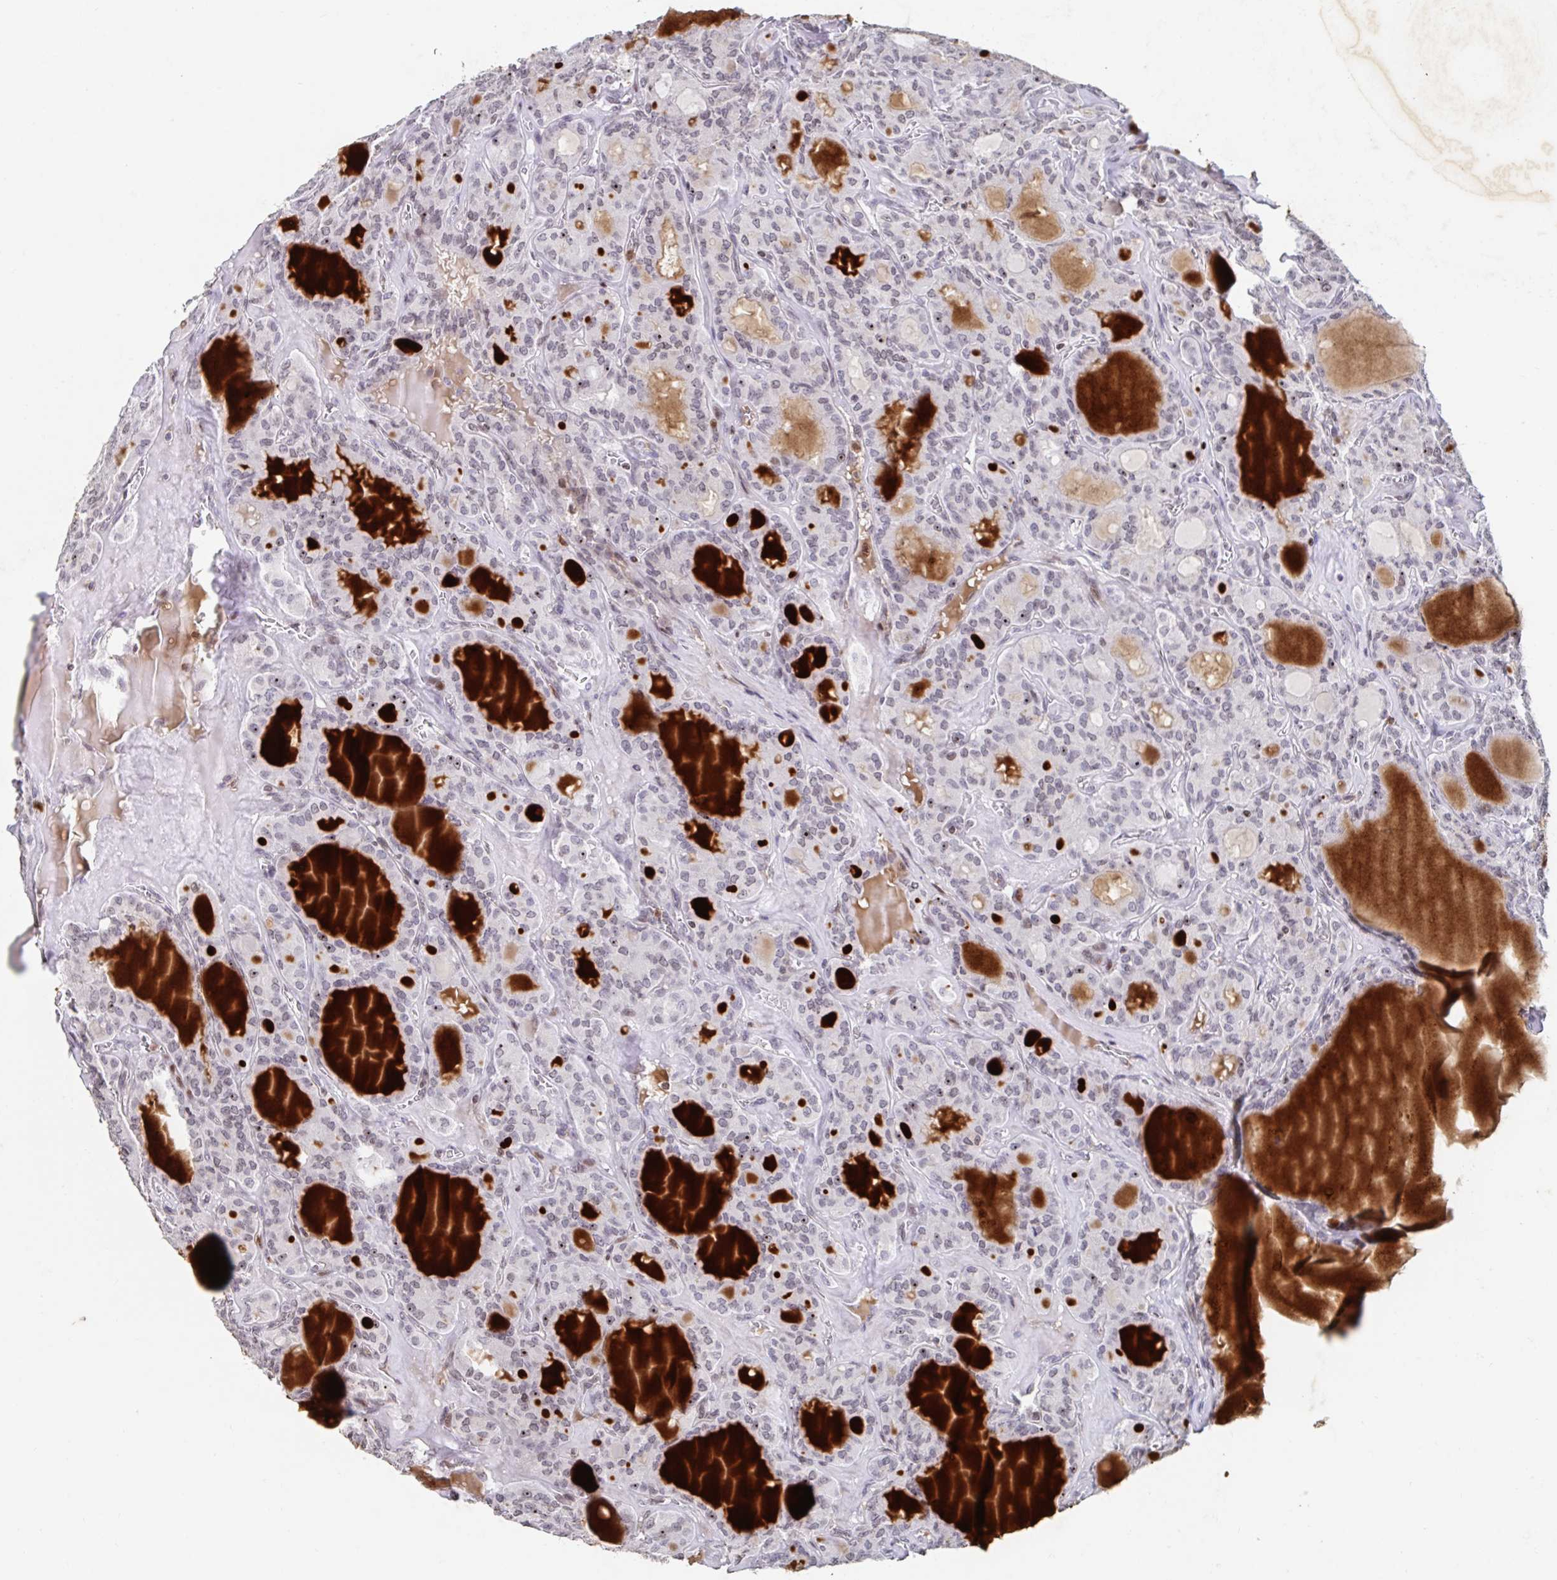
{"staining": {"intensity": "negative", "quantity": "none", "location": "none"}, "tissue": "thyroid cancer", "cell_type": "Tumor cells", "image_type": "cancer", "snomed": [{"axis": "morphology", "description": "Papillary adenocarcinoma, NOS"}, {"axis": "topography", "description": "Thyroid gland"}], "caption": "High magnification brightfield microscopy of papillary adenocarcinoma (thyroid) stained with DAB (3,3'-diaminobenzidine) (brown) and counterstained with hematoxylin (blue): tumor cells show no significant staining.", "gene": "C19orf53", "patient": {"sex": "male", "age": 87}}